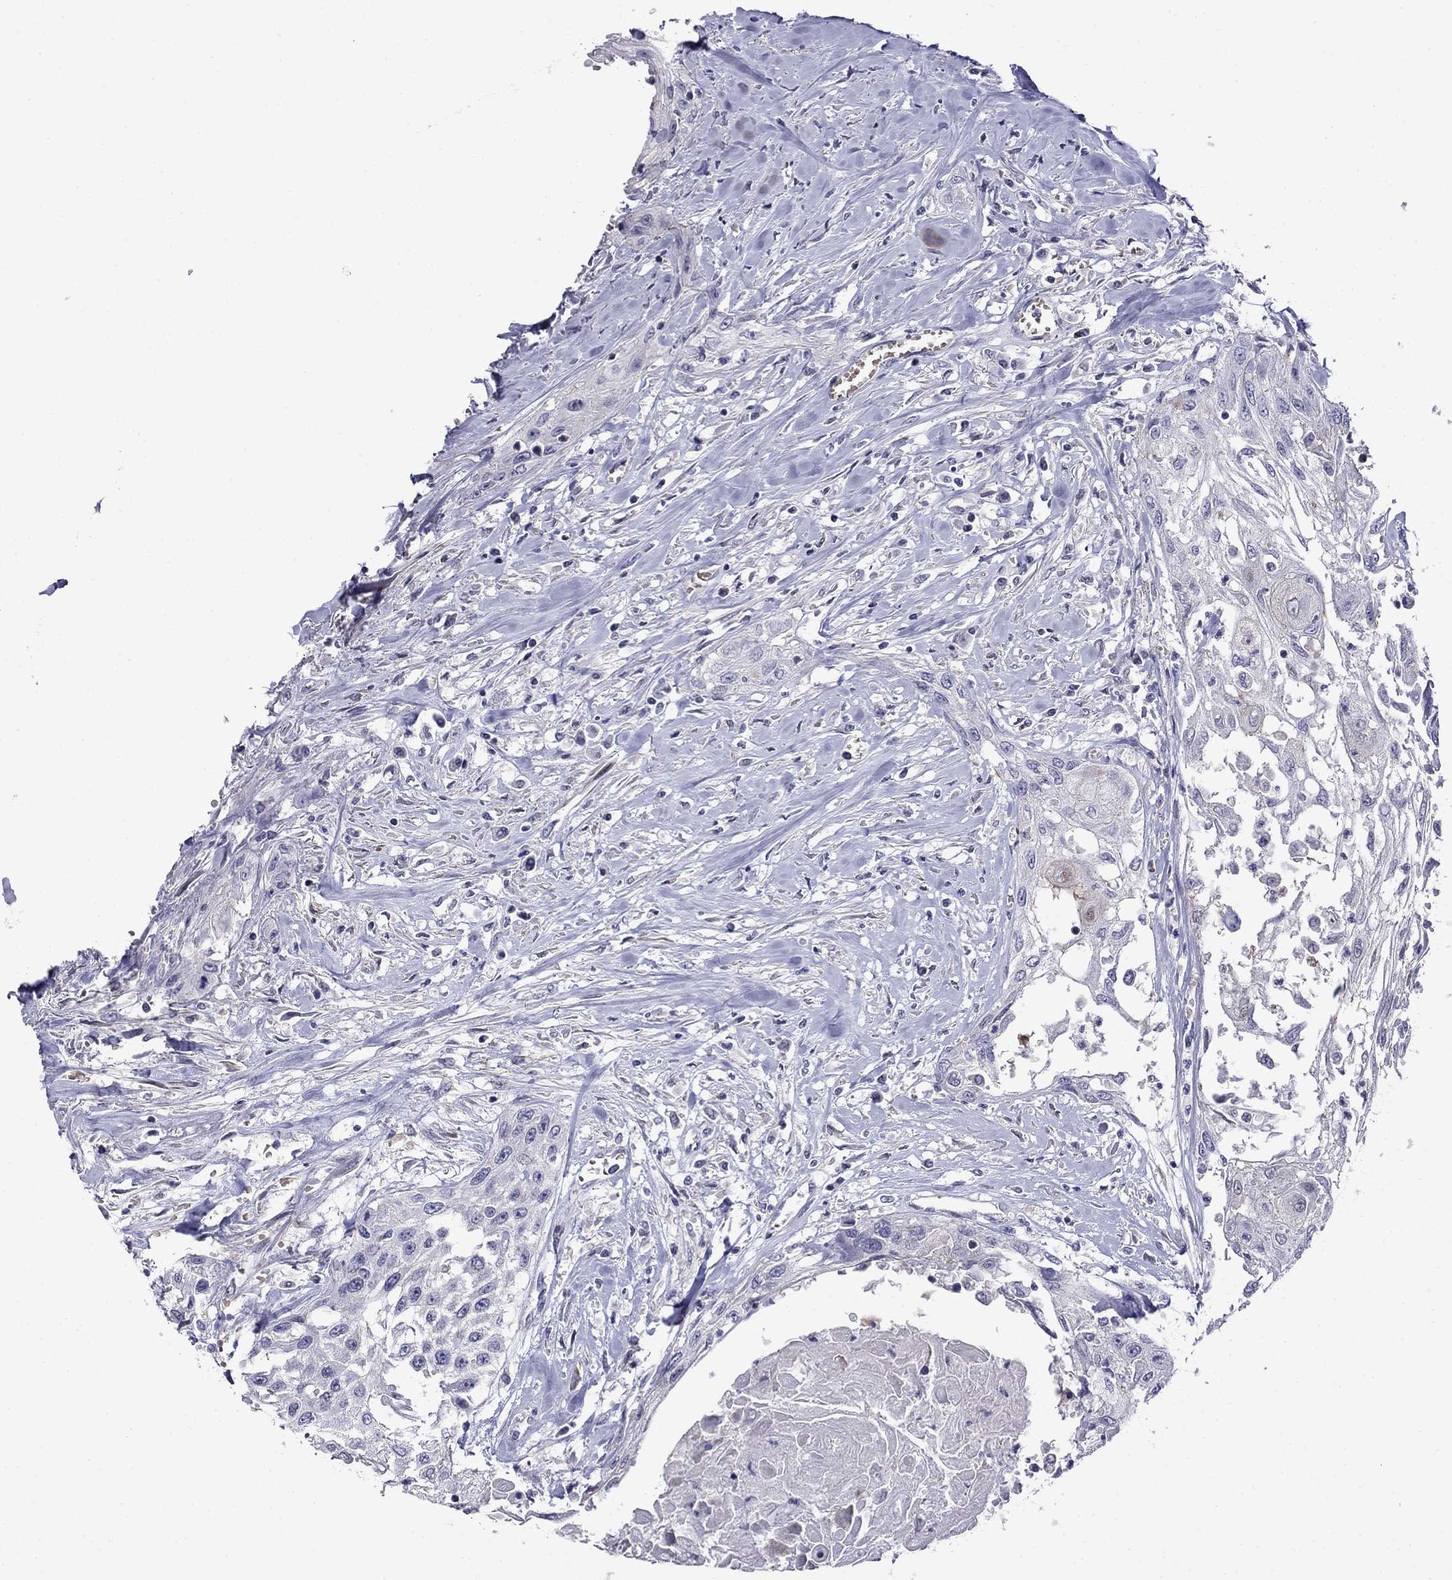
{"staining": {"intensity": "negative", "quantity": "none", "location": "none"}, "tissue": "head and neck cancer", "cell_type": "Tumor cells", "image_type": "cancer", "snomed": [{"axis": "morphology", "description": "Normal tissue, NOS"}, {"axis": "morphology", "description": "Squamous cell carcinoma, NOS"}, {"axis": "topography", "description": "Oral tissue"}, {"axis": "topography", "description": "Peripheral nerve tissue"}, {"axis": "topography", "description": "Head-Neck"}], "caption": "This is an immunohistochemistry photomicrograph of human squamous cell carcinoma (head and neck). There is no expression in tumor cells.", "gene": "PRR18", "patient": {"sex": "female", "age": 59}}